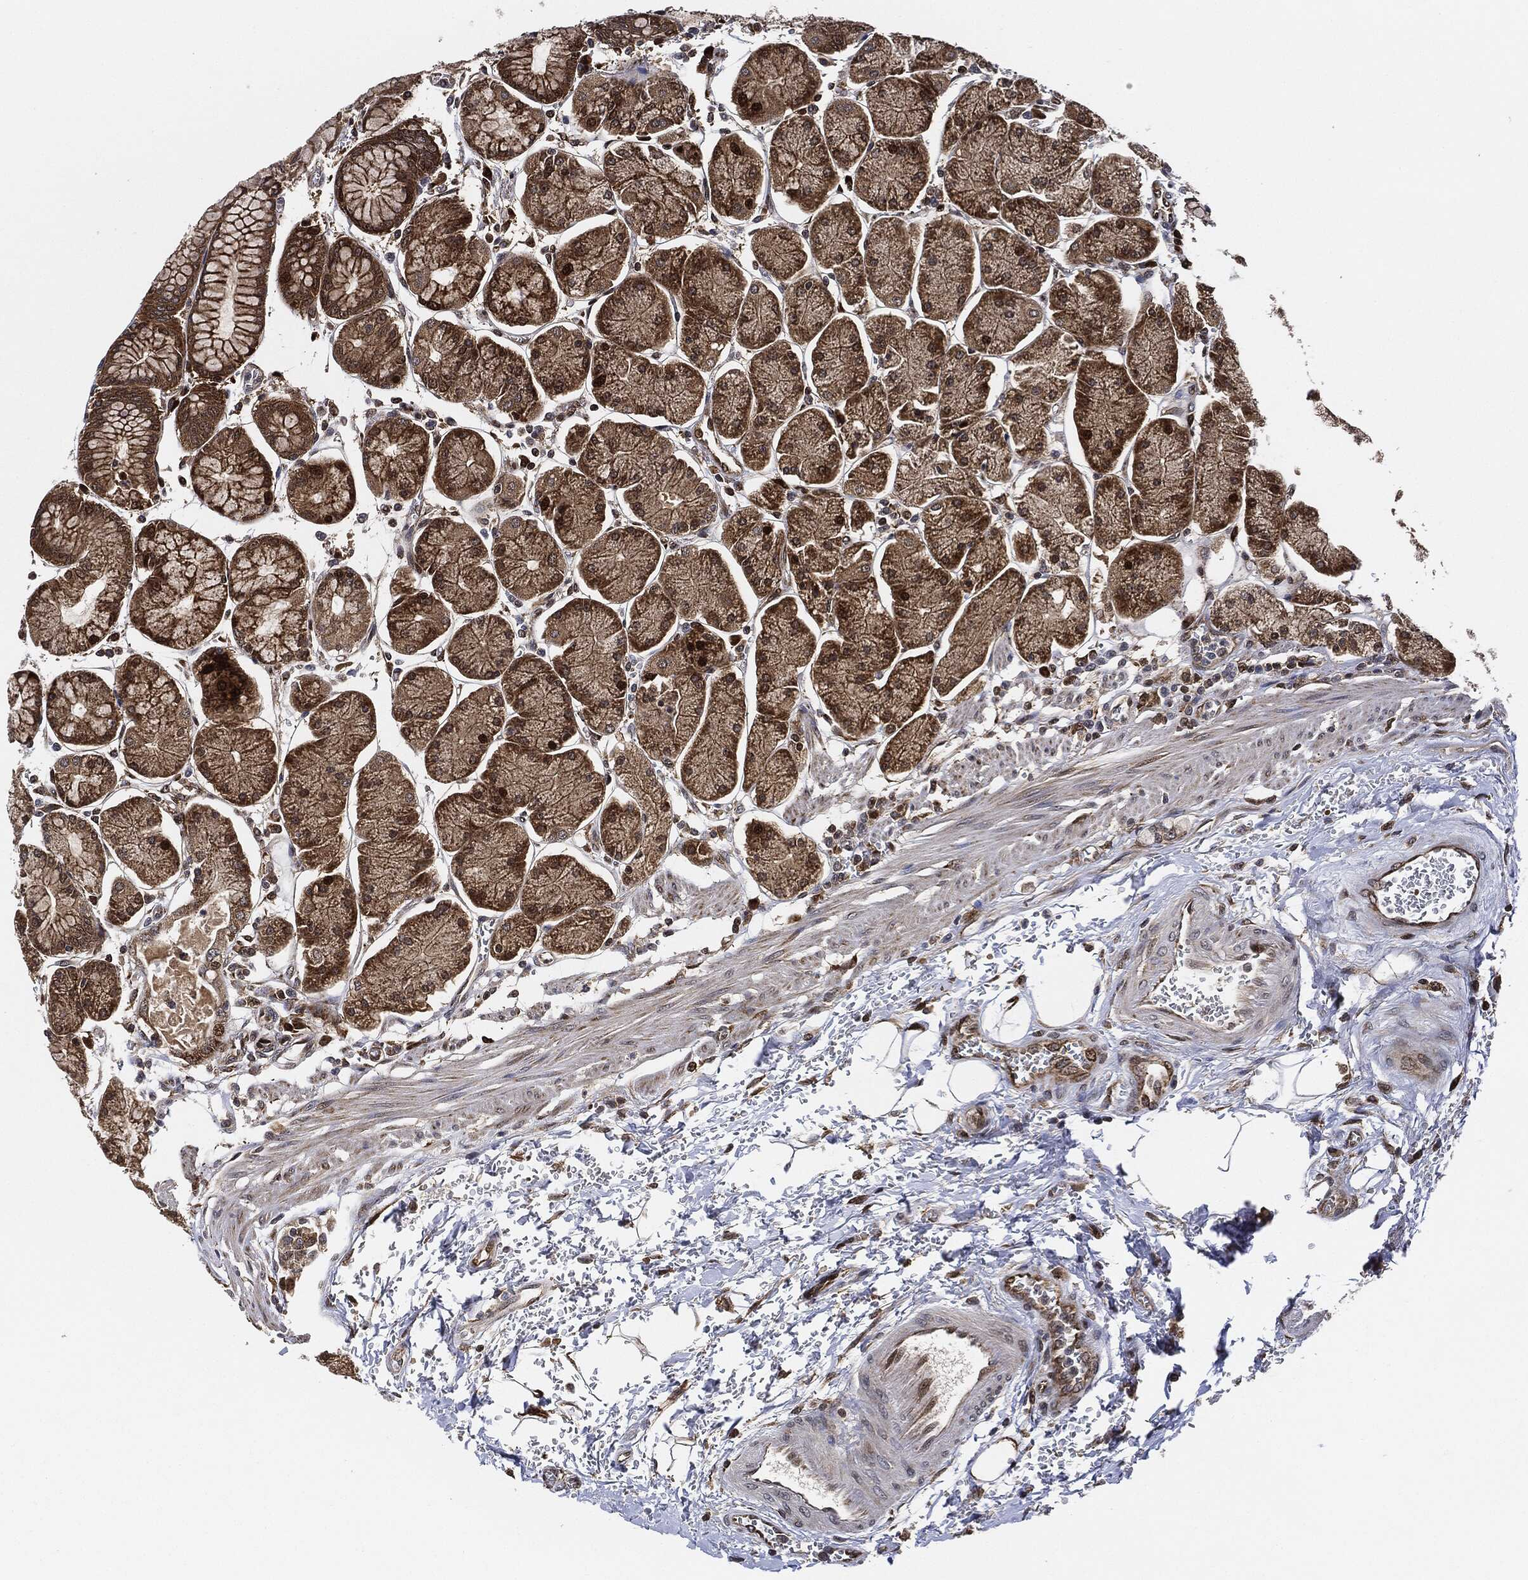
{"staining": {"intensity": "moderate", "quantity": ">75%", "location": "cytoplasmic/membranous"}, "tissue": "stomach", "cell_type": "Glandular cells", "image_type": "normal", "snomed": [{"axis": "morphology", "description": "Normal tissue, NOS"}, {"axis": "morphology", "description": "Adenocarcinoma, NOS"}, {"axis": "topography", "description": "Stomach, upper"}, {"axis": "topography", "description": "Stomach"}], "caption": "This micrograph reveals immunohistochemistry staining of normal human stomach, with medium moderate cytoplasmic/membranous positivity in about >75% of glandular cells.", "gene": "RNASEL", "patient": {"sex": "male", "age": 76}}